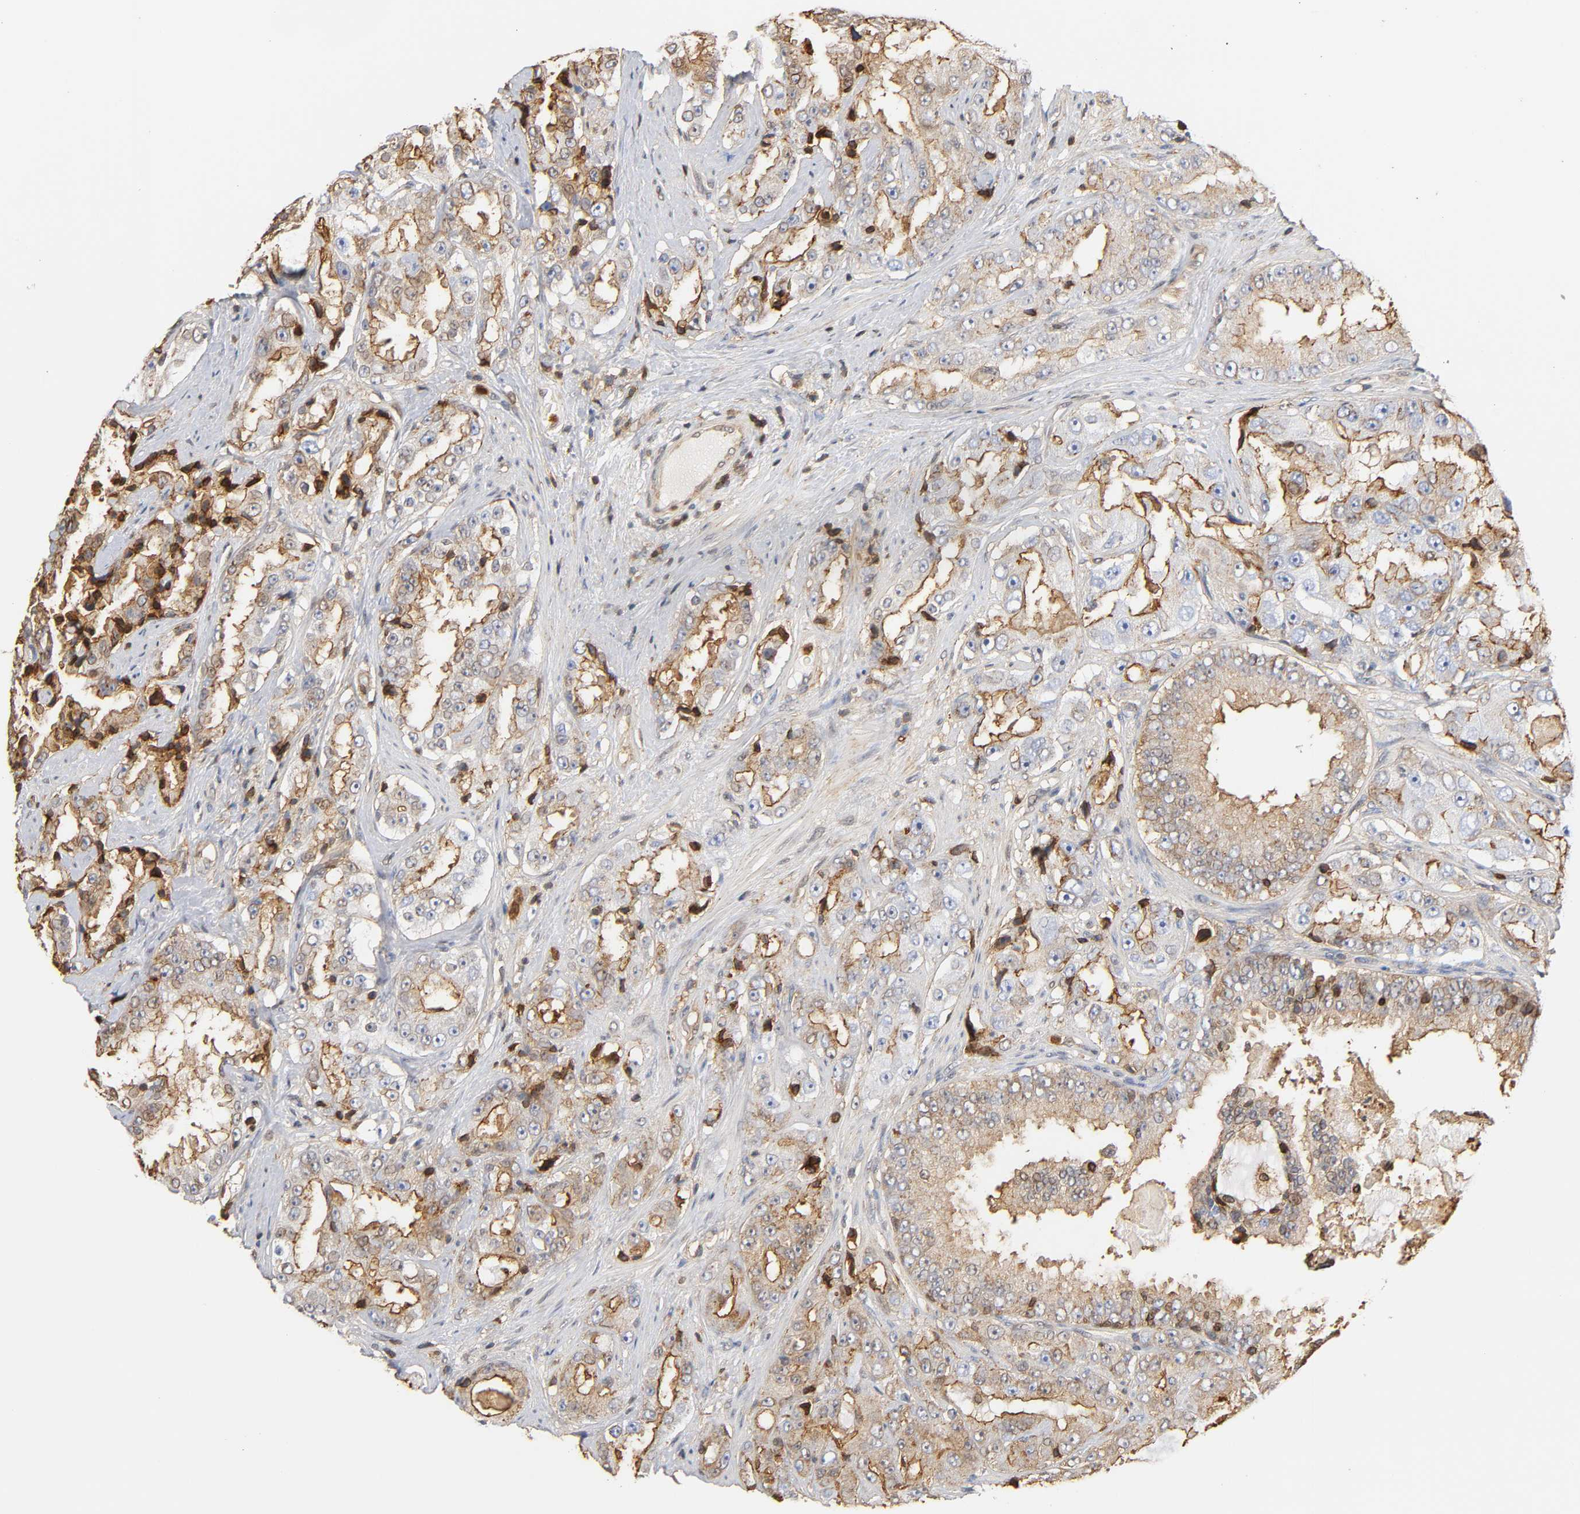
{"staining": {"intensity": "moderate", "quantity": "25%-75%", "location": "cytoplasmic/membranous,nuclear"}, "tissue": "prostate cancer", "cell_type": "Tumor cells", "image_type": "cancer", "snomed": [{"axis": "morphology", "description": "Adenocarcinoma, High grade"}, {"axis": "topography", "description": "Prostate"}], "caption": "Human prostate cancer (adenocarcinoma (high-grade)) stained with a protein marker exhibits moderate staining in tumor cells.", "gene": "ANXA11", "patient": {"sex": "male", "age": 73}}